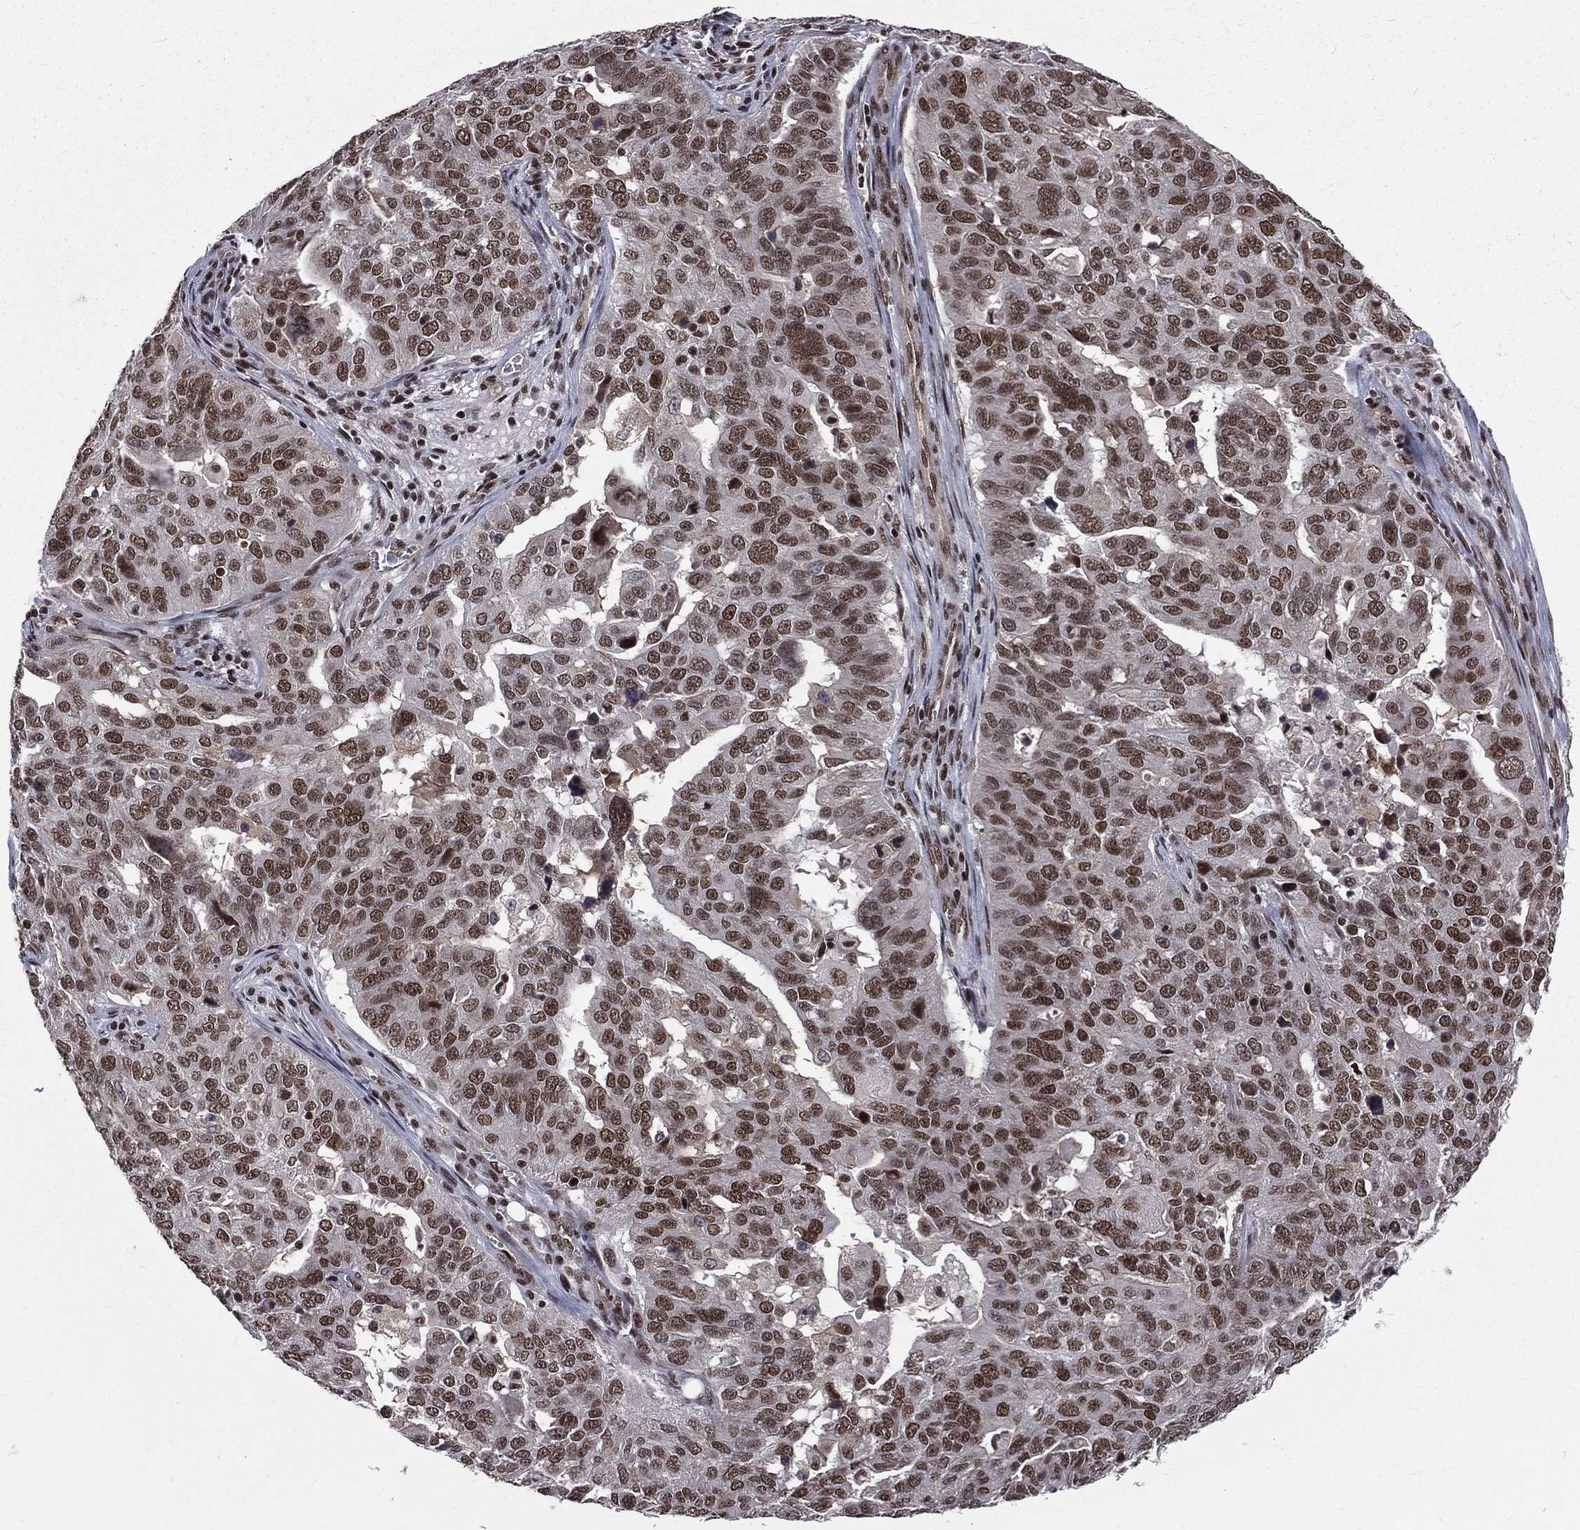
{"staining": {"intensity": "moderate", "quantity": ">75%", "location": "nuclear"}, "tissue": "ovarian cancer", "cell_type": "Tumor cells", "image_type": "cancer", "snomed": [{"axis": "morphology", "description": "Carcinoma, endometroid"}, {"axis": "topography", "description": "Soft tissue"}, {"axis": "topography", "description": "Ovary"}], "caption": "Ovarian cancer tissue reveals moderate nuclear positivity in about >75% of tumor cells, visualized by immunohistochemistry.", "gene": "SMC3", "patient": {"sex": "female", "age": 52}}